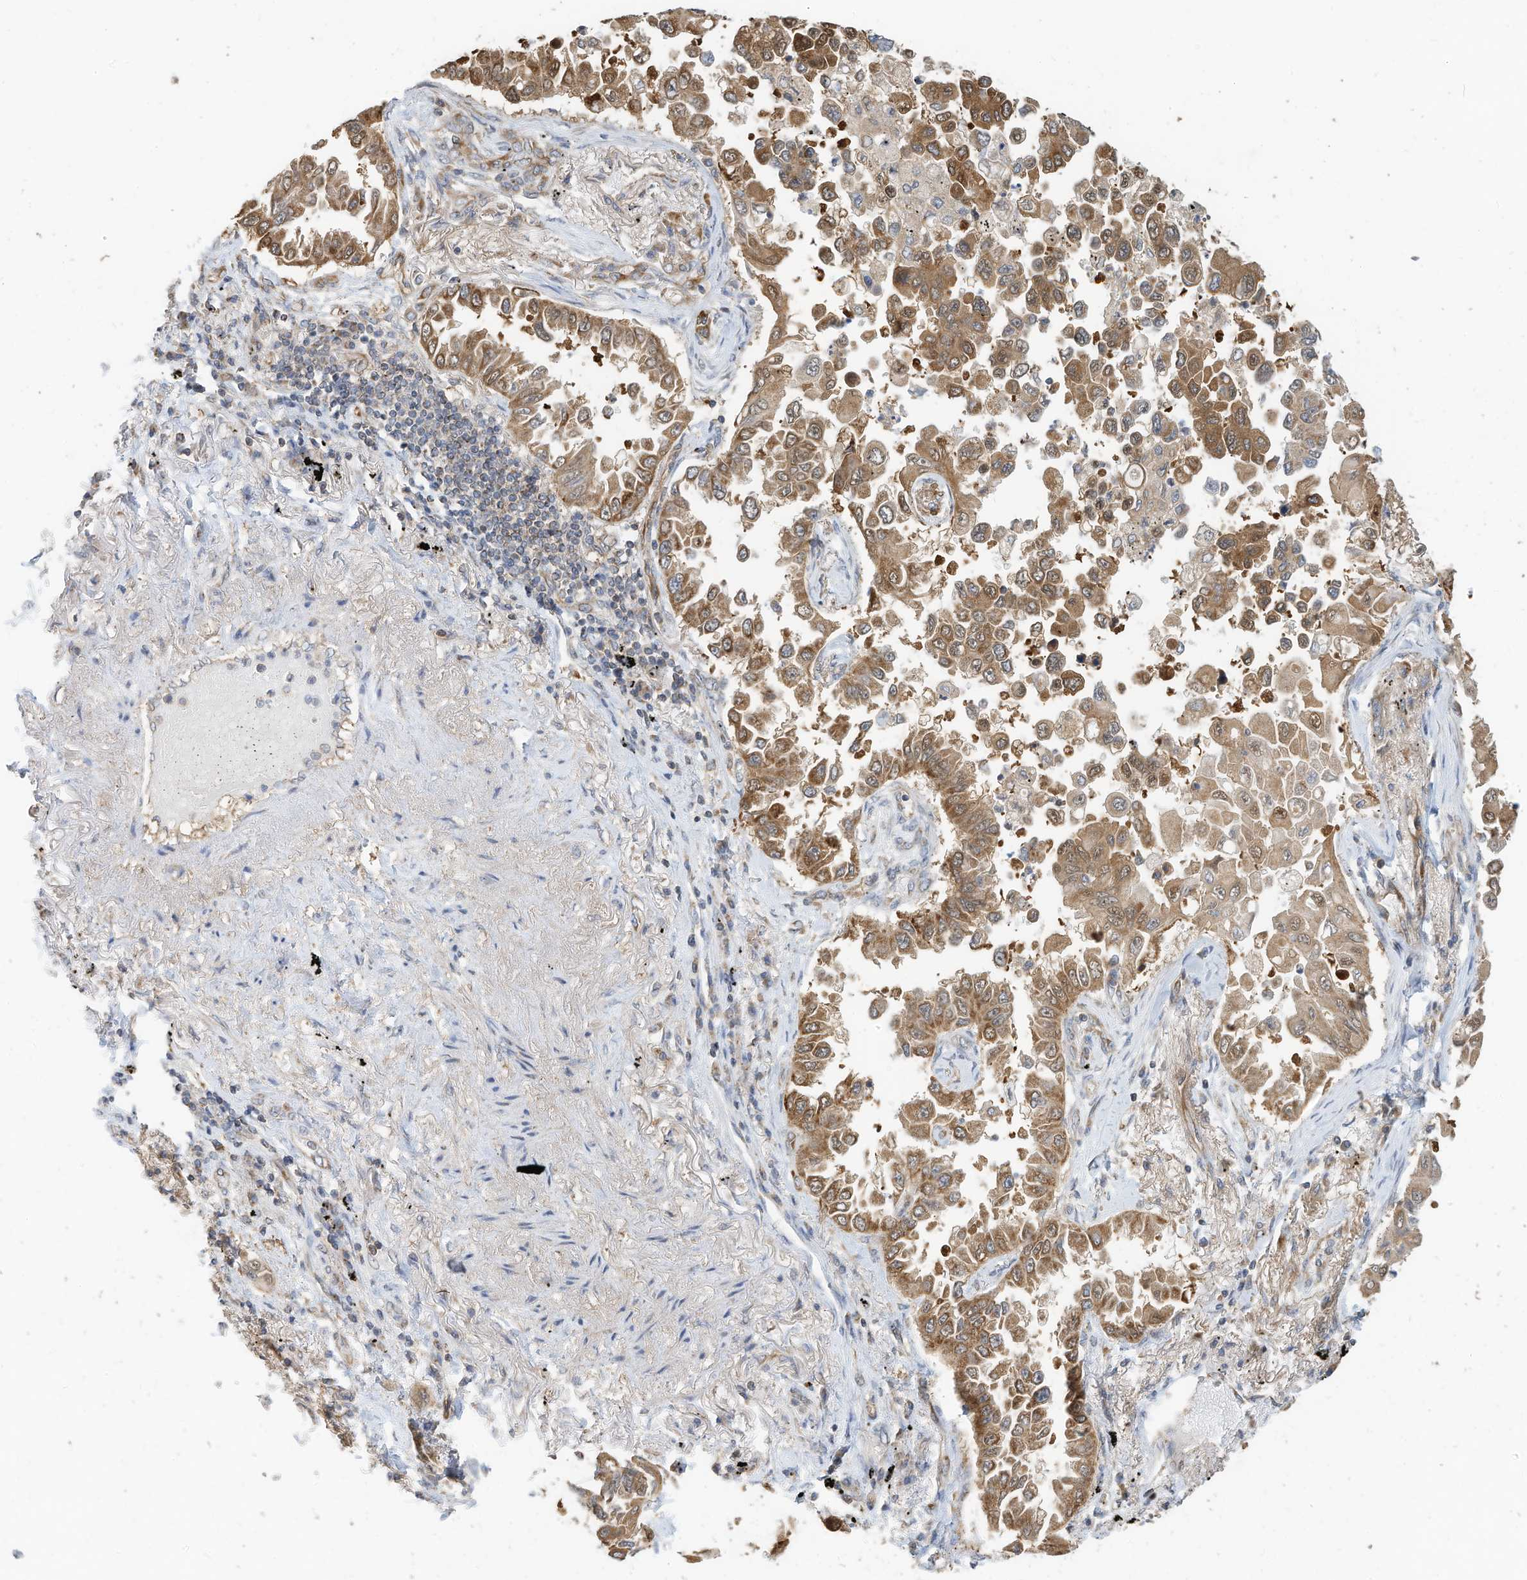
{"staining": {"intensity": "moderate", "quantity": ">75%", "location": "cytoplasmic/membranous"}, "tissue": "lung cancer", "cell_type": "Tumor cells", "image_type": "cancer", "snomed": [{"axis": "morphology", "description": "Adenocarcinoma, NOS"}, {"axis": "topography", "description": "Lung"}], "caption": "This is an image of immunohistochemistry (IHC) staining of adenocarcinoma (lung), which shows moderate positivity in the cytoplasmic/membranous of tumor cells.", "gene": "METTL6", "patient": {"sex": "female", "age": 67}}